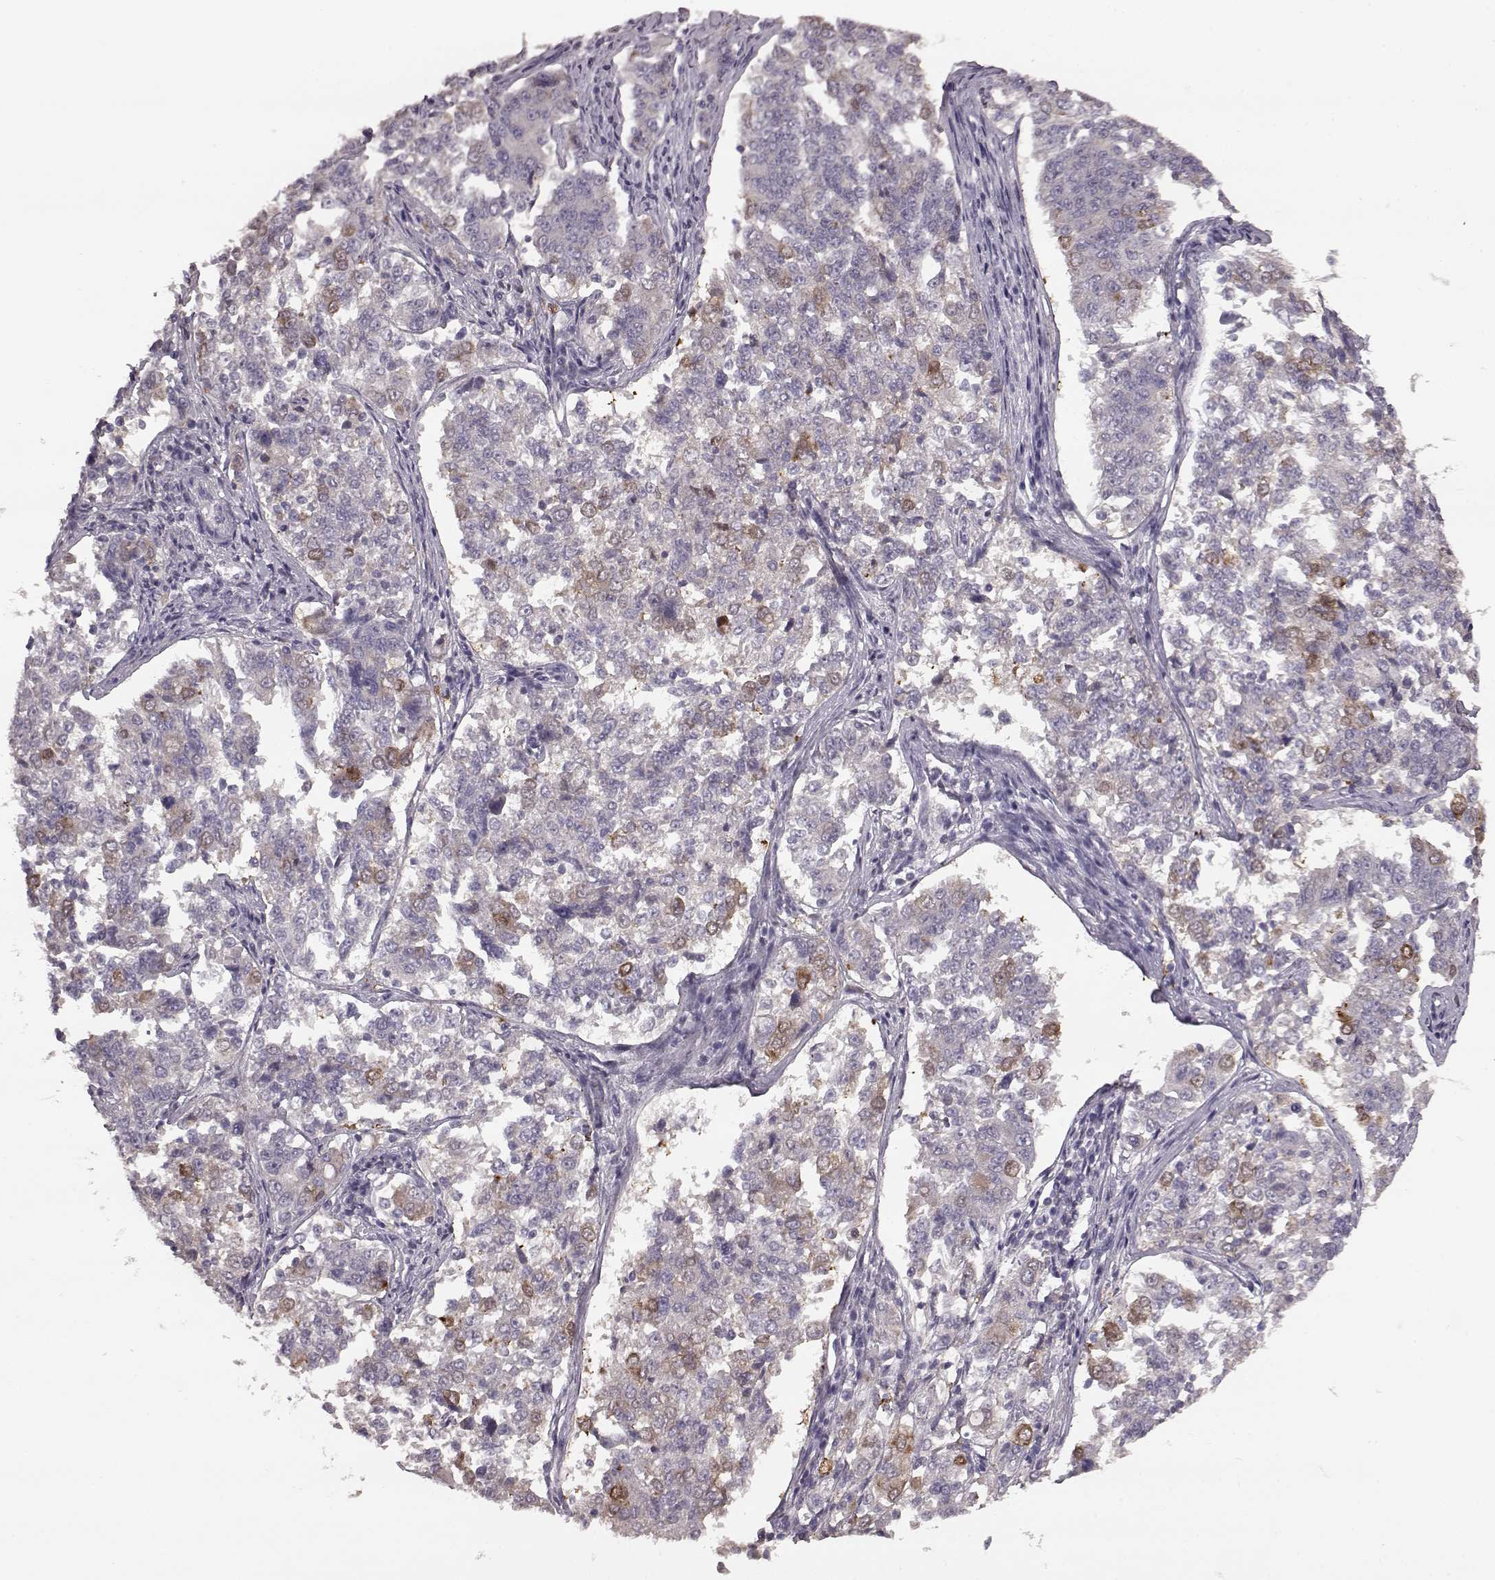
{"staining": {"intensity": "moderate", "quantity": "<25%", "location": "cytoplasmic/membranous"}, "tissue": "endometrial cancer", "cell_type": "Tumor cells", "image_type": "cancer", "snomed": [{"axis": "morphology", "description": "Adenocarcinoma, NOS"}, {"axis": "topography", "description": "Endometrium"}], "caption": "There is low levels of moderate cytoplasmic/membranous positivity in tumor cells of adenocarcinoma (endometrial), as demonstrated by immunohistochemical staining (brown color).", "gene": "SLC52A3", "patient": {"sex": "female", "age": 43}}